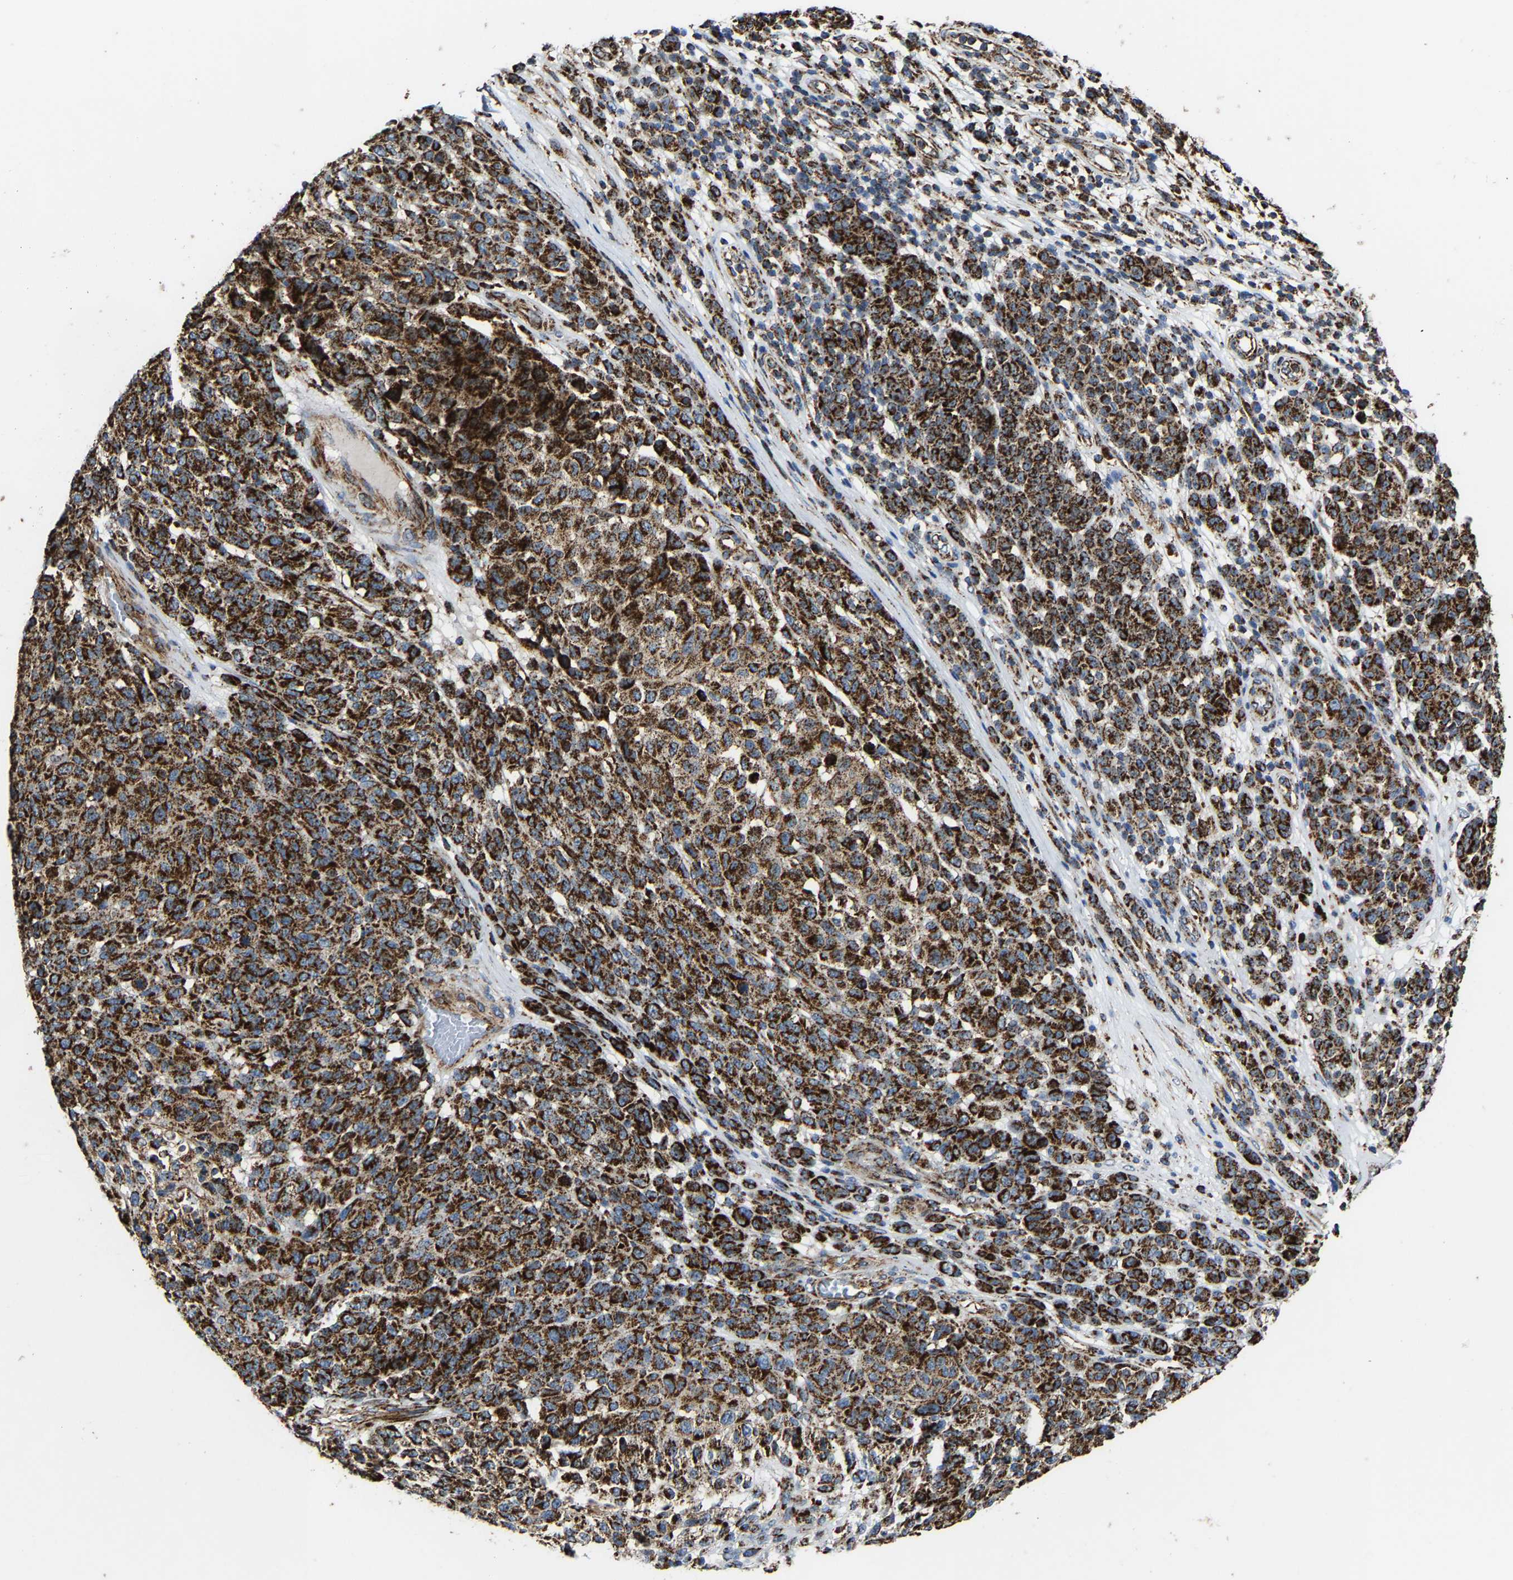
{"staining": {"intensity": "strong", "quantity": ">75%", "location": "cytoplasmic/membranous"}, "tissue": "melanoma", "cell_type": "Tumor cells", "image_type": "cancer", "snomed": [{"axis": "morphology", "description": "Malignant melanoma, NOS"}, {"axis": "topography", "description": "Skin"}], "caption": "Malignant melanoma was stained to show a protein in brown. There is high levels of strong cytoplasmic/membranous staining in about >75% of tumor cells.", "gene": "NDUFV3", "patient": {"sex": "male", "age": 59}}